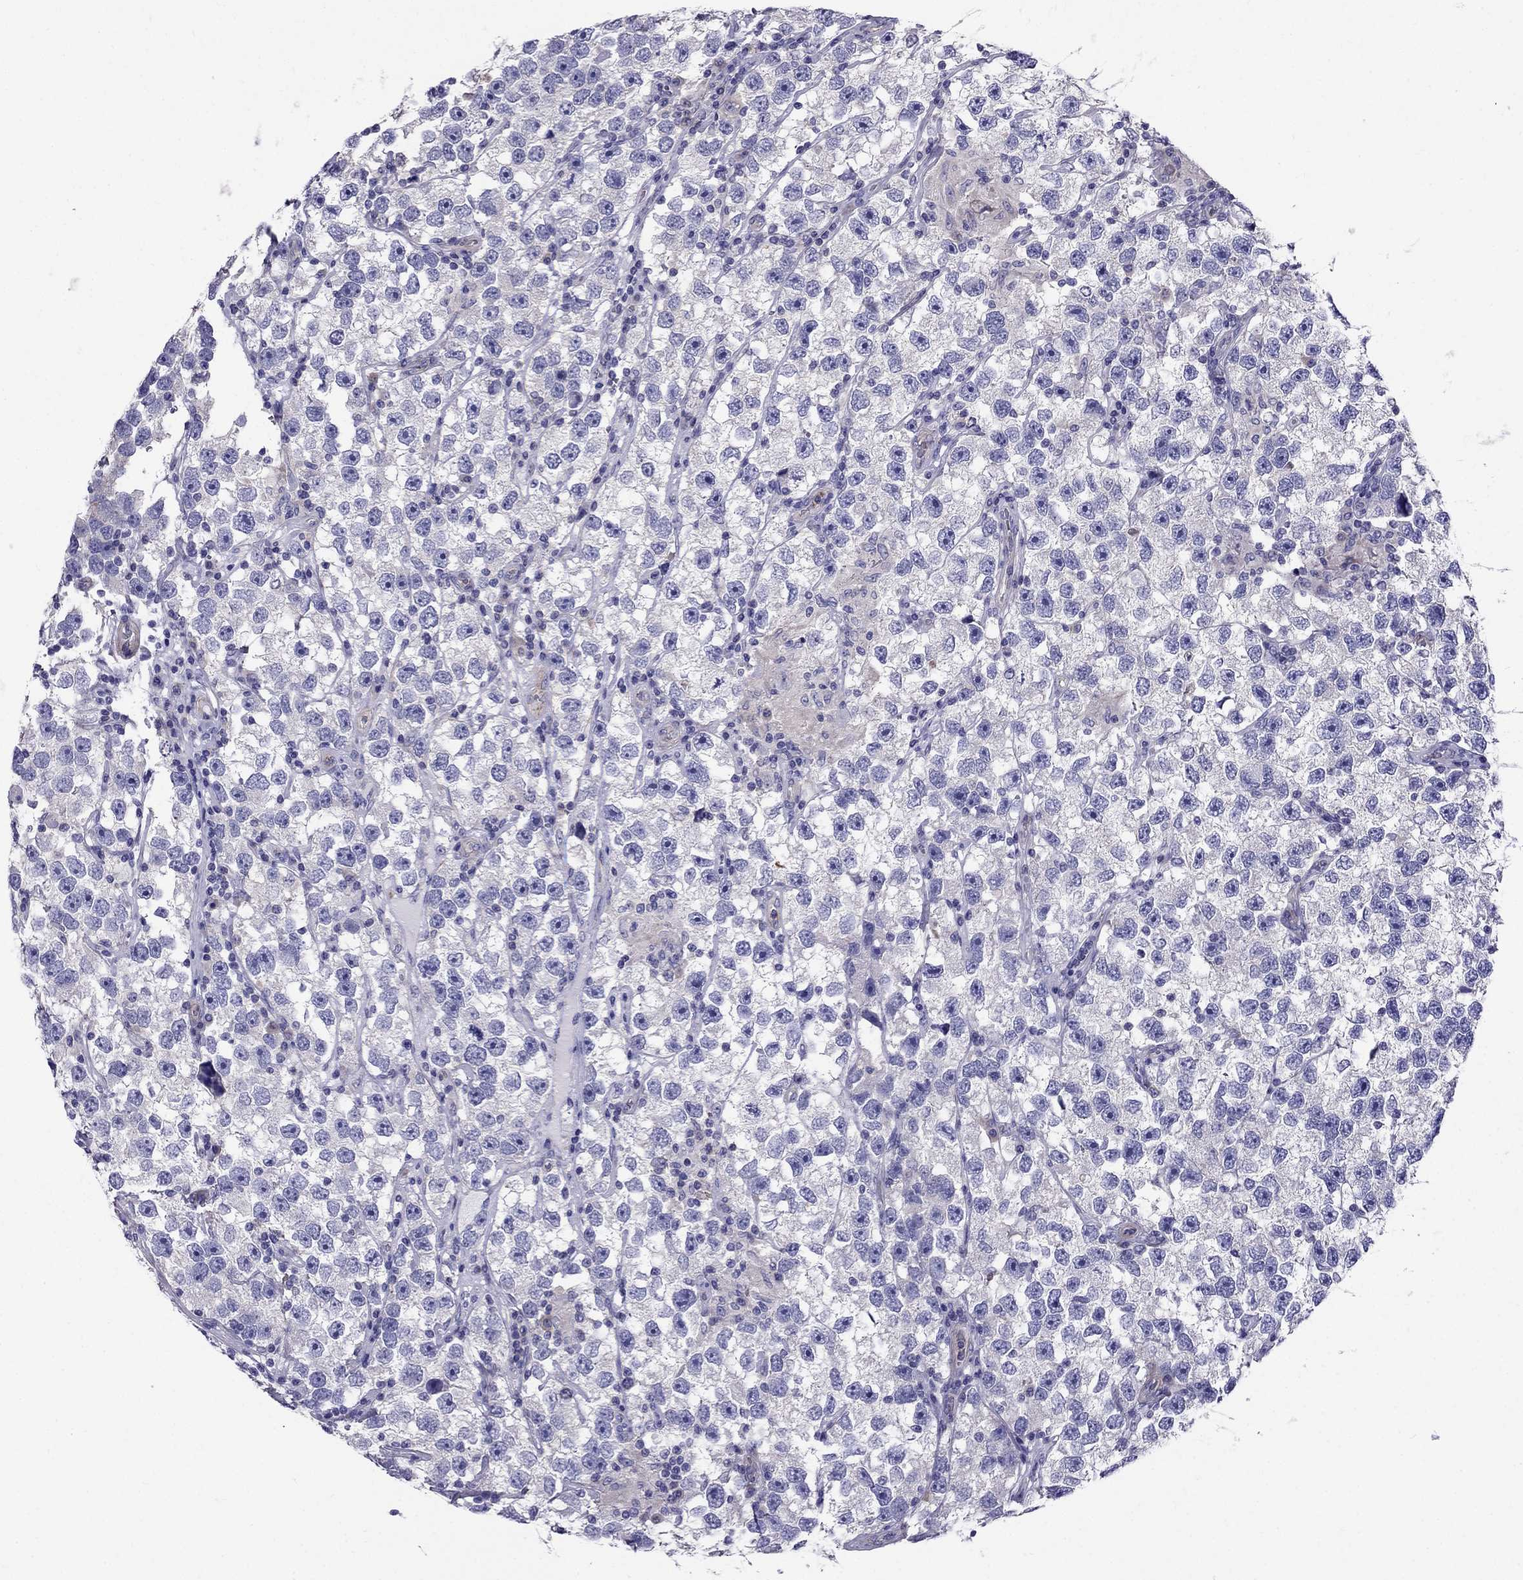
{"staining": {"intensity": "negative", "quantity": "none", "location": "none"}, "tissue": "testis cancer", "cell_type": "Tumor cells", "image_type": "cancer", "snomed": [{"axis": "morphology", "description": "Seminoma, NOS"}, {"axis": "topography", "description": "Testis"}], "caption": "Tumor cells show no significant protein staining in testis cancer.", "gene": "GPR50", "patient": {"sex": "male", "age": 26}}